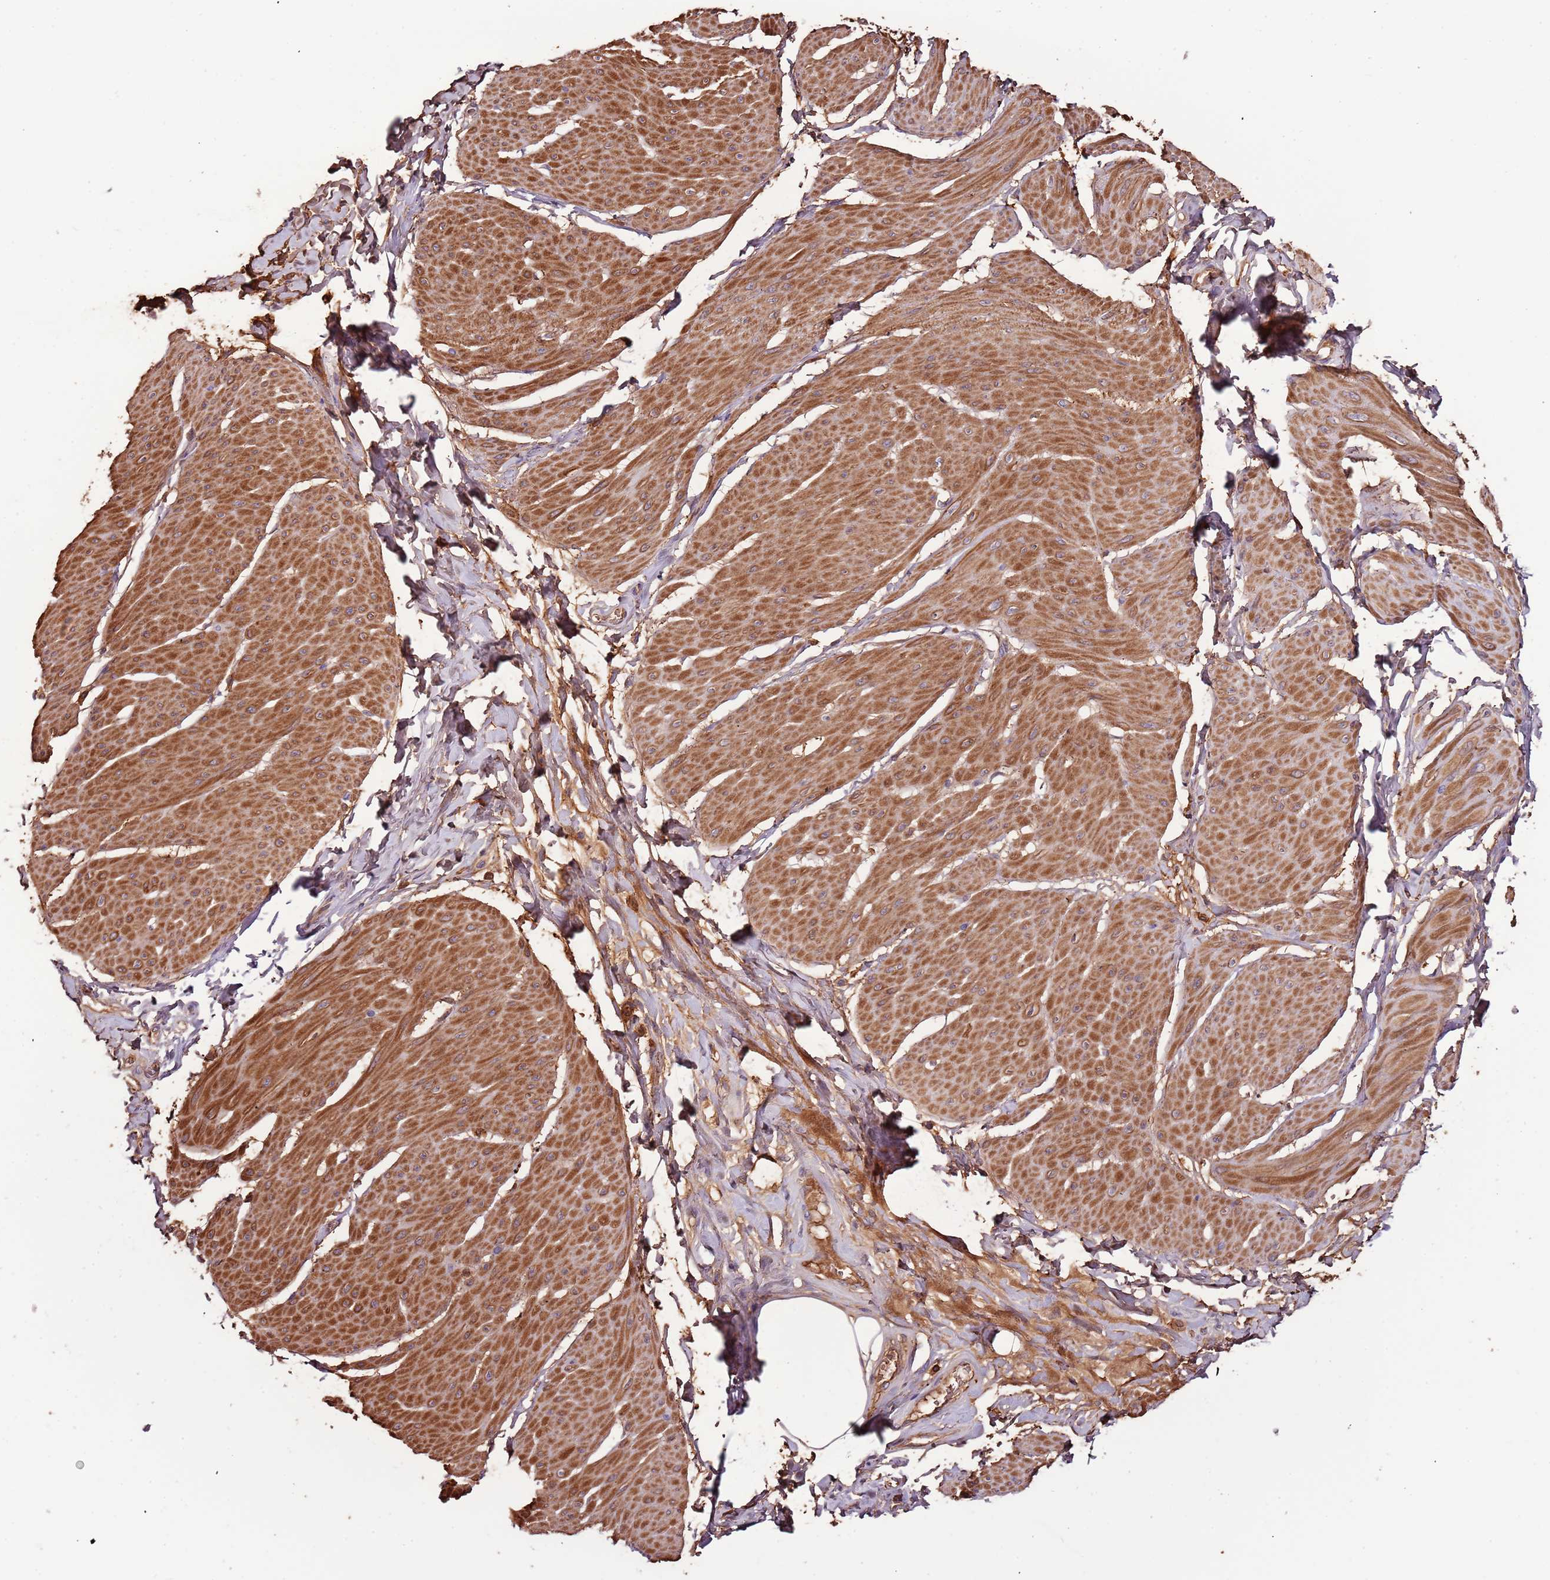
{"staining": {"intensity": "moderate", "quantity": ">75%", "location": "cytoplasmic/membranous"}, "tissue": "smooth muscle", "cell_type": "Smooth muscle cells", "image_type": "normal", "snomed": [{"axis": "morphology", "description": "Urothelial carcinoma, High grade"}, {"axis": "topography", "description": "Urinary bladder"}], "caption": "This is a histology image of immunohistochemistry (IHC) staining of benign smooth muscle, which shows moderate expression in the cytoplasmic/membranous of smooth muscle cells.", "gene": "DENR", "patient": {"sex": "male", "age": 46}}